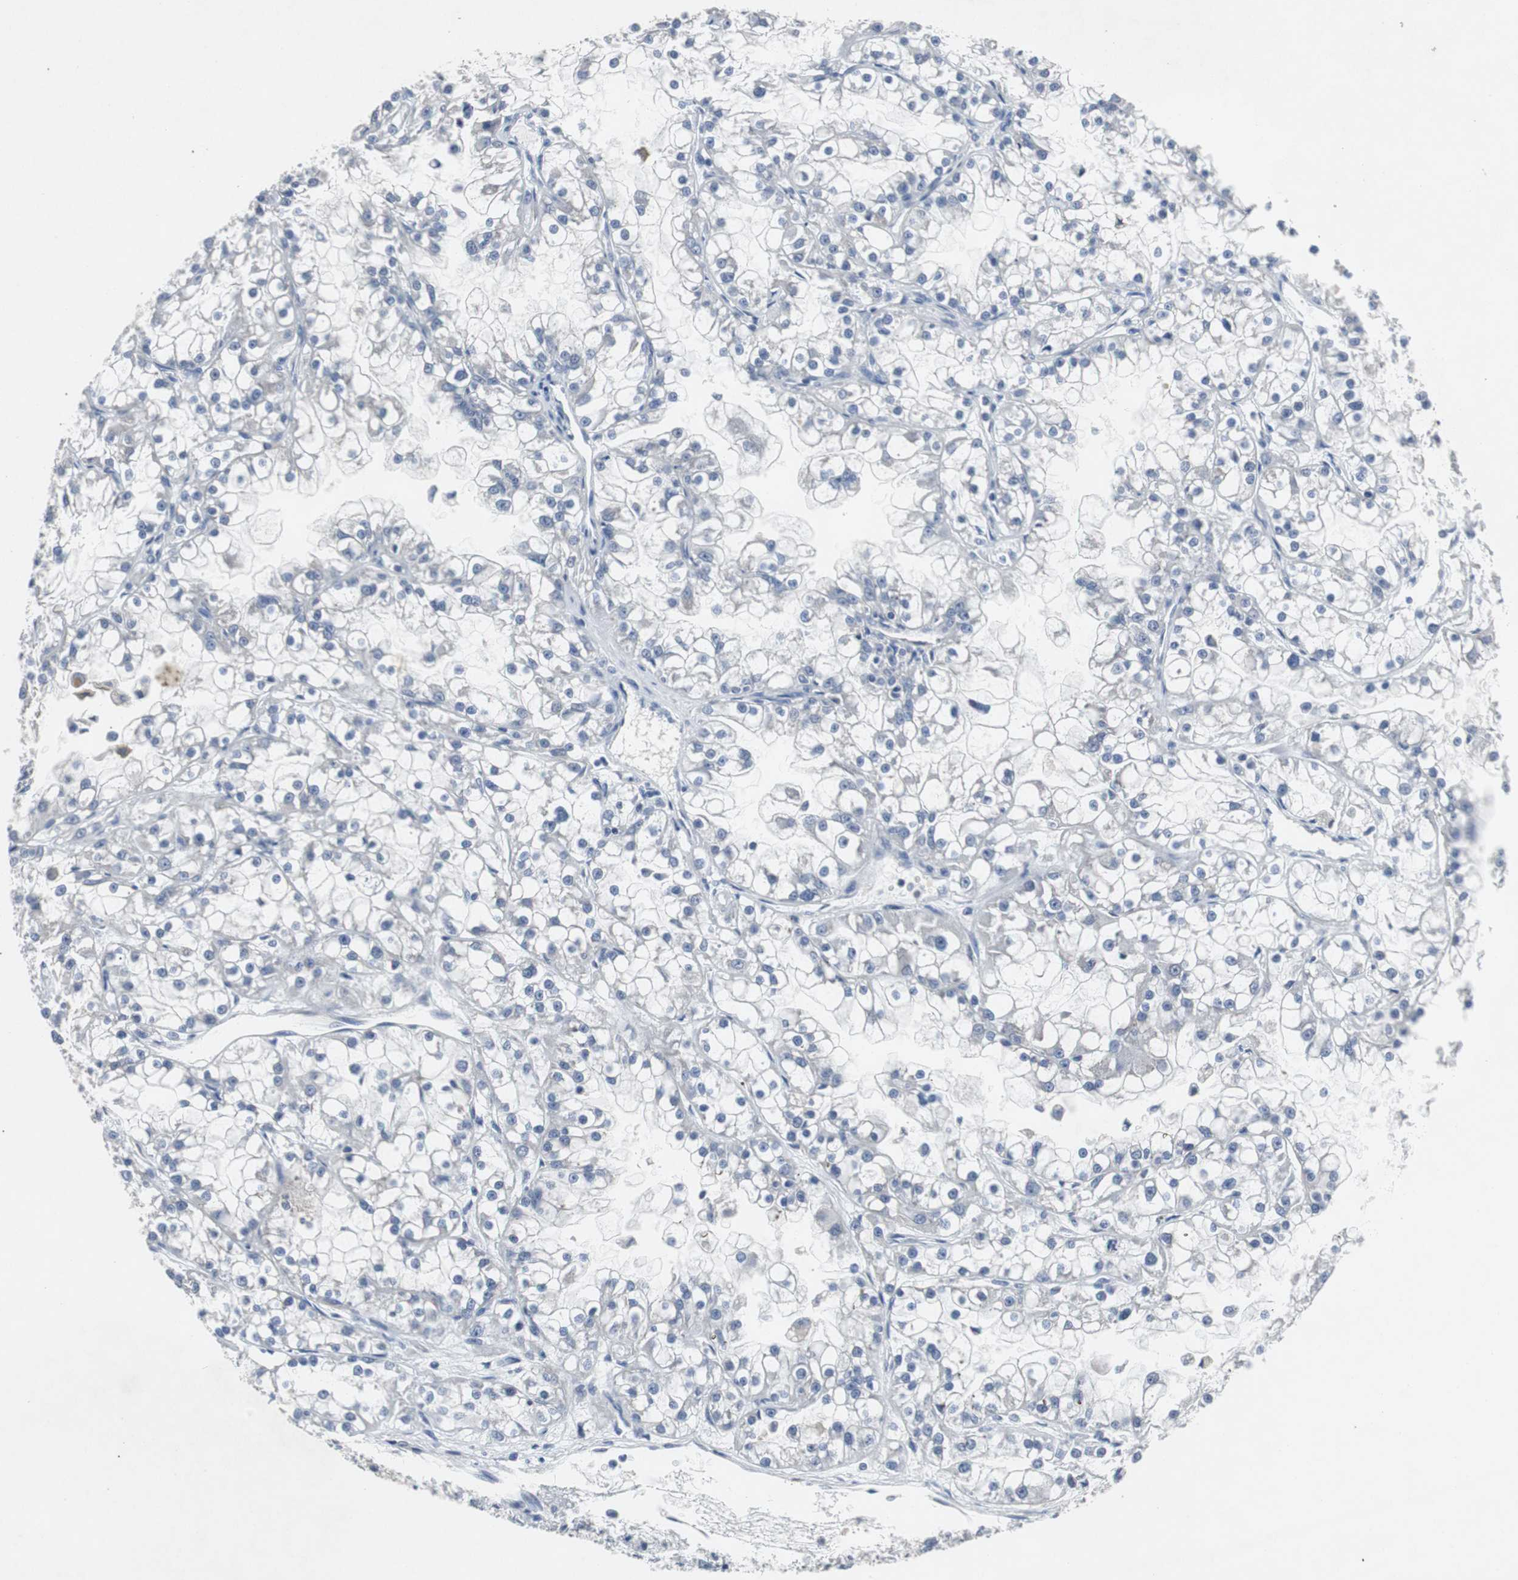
{"staining": {"intensity": "negative", "quantity": "none", "location": "none"}, "tissue": "renal cancer", "cell_type": "Tumor cells", "image_type": "cancer", "snomed": [{"axis": "morphology", "description": "Adenocarcinoma, NOS"}, {"axis": "topography", "description": "Kidney"}], "caption": "Adenocarcinoma (renal) was stained to show a protein in brown. There is no significant positivity in tumor cells.", "gene": "RBM47", "patient": {"sex": "female", "age": 52}}